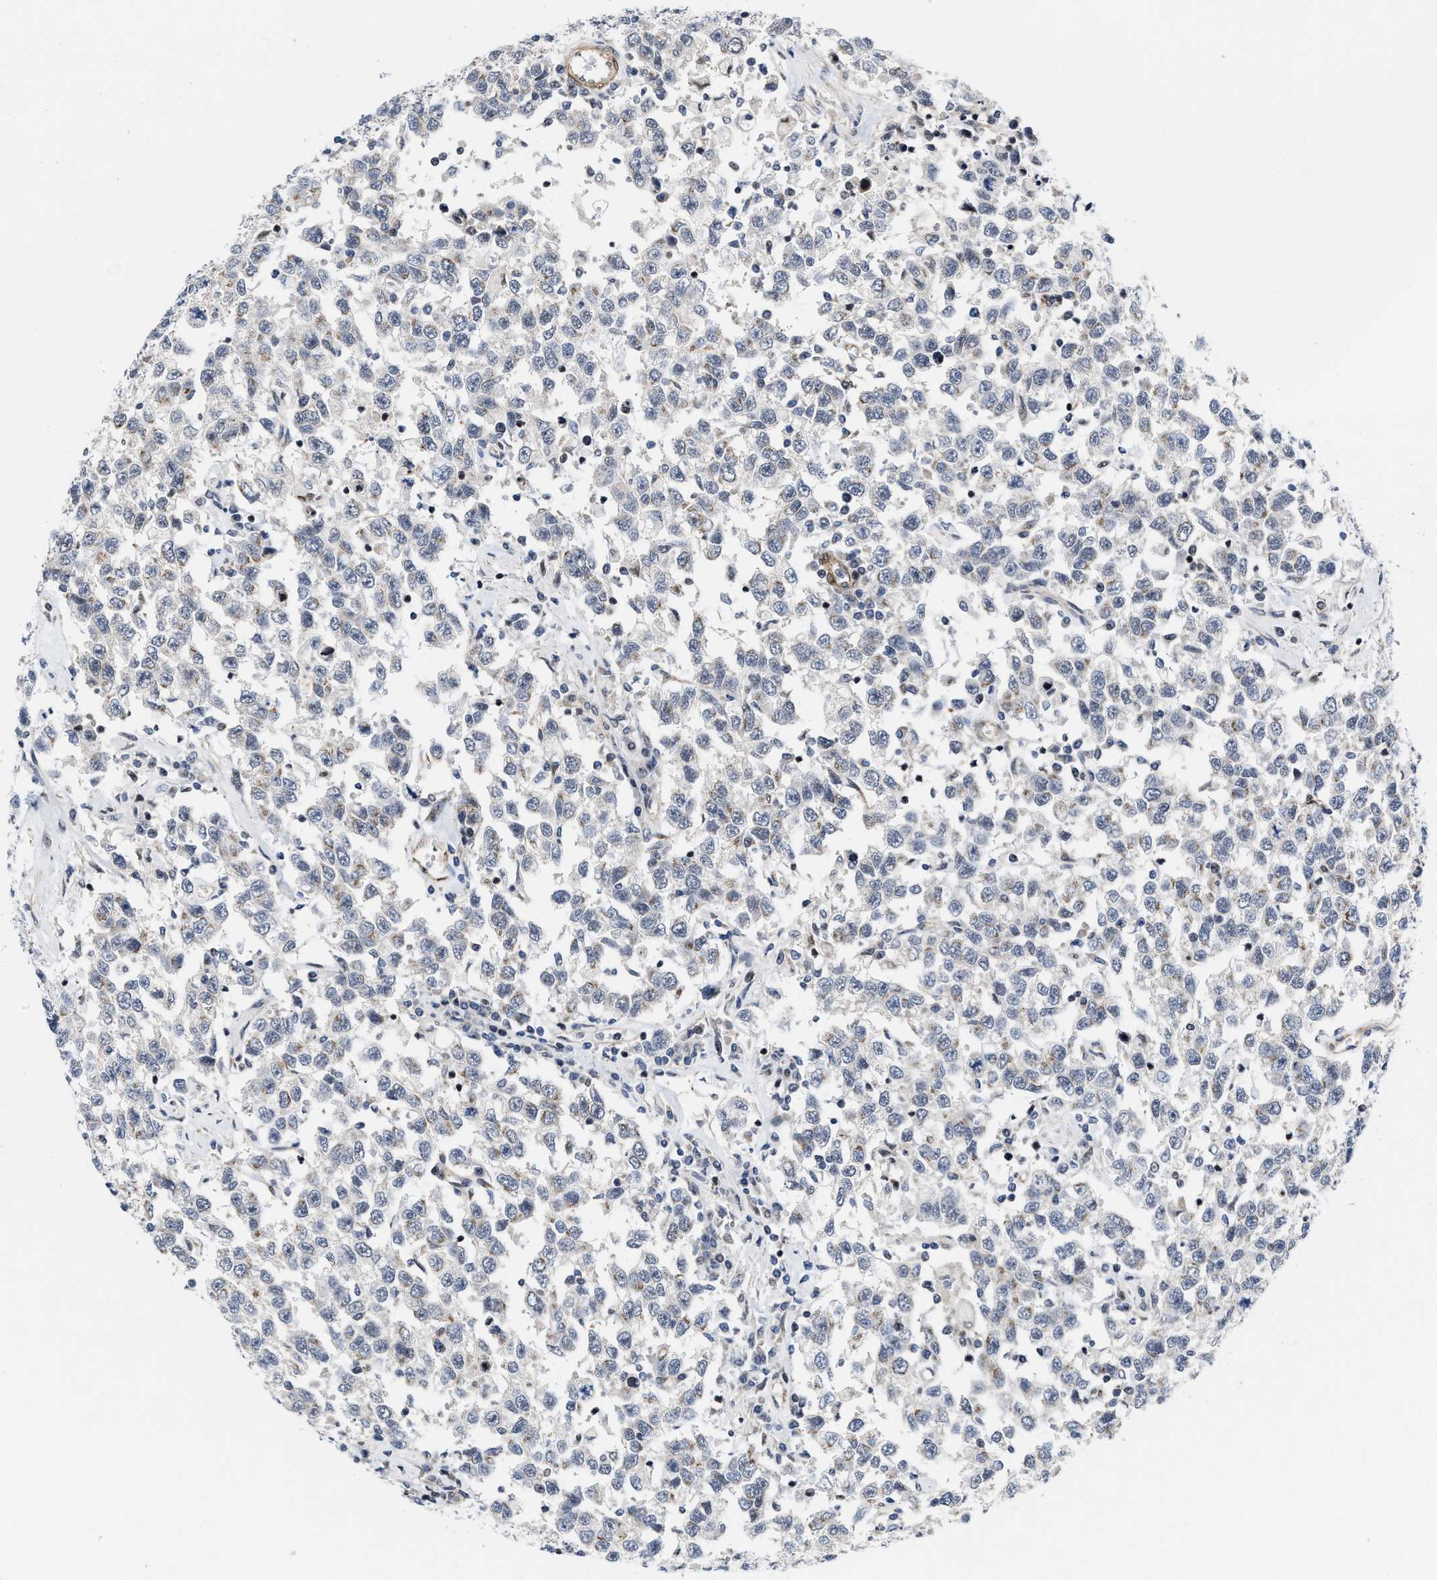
{"staining": {"intensity": "negative", "quantity": "none", "location": "none"}, "tissue": "testis cancer", "cell_type": "Tumor cells", "image_type": "cancer", "snomed": [{"axis": "morphology", "description": "Seminoma, NOS"}, {"axis": "topography", "description": "Testis"}], "caption": "Human testis cancer stained for a protein using immunohistochemistry reveals no expression in tumor cells.", "gene": "TGFB1I1", "patient": {"sex": "male", "age": 41}}